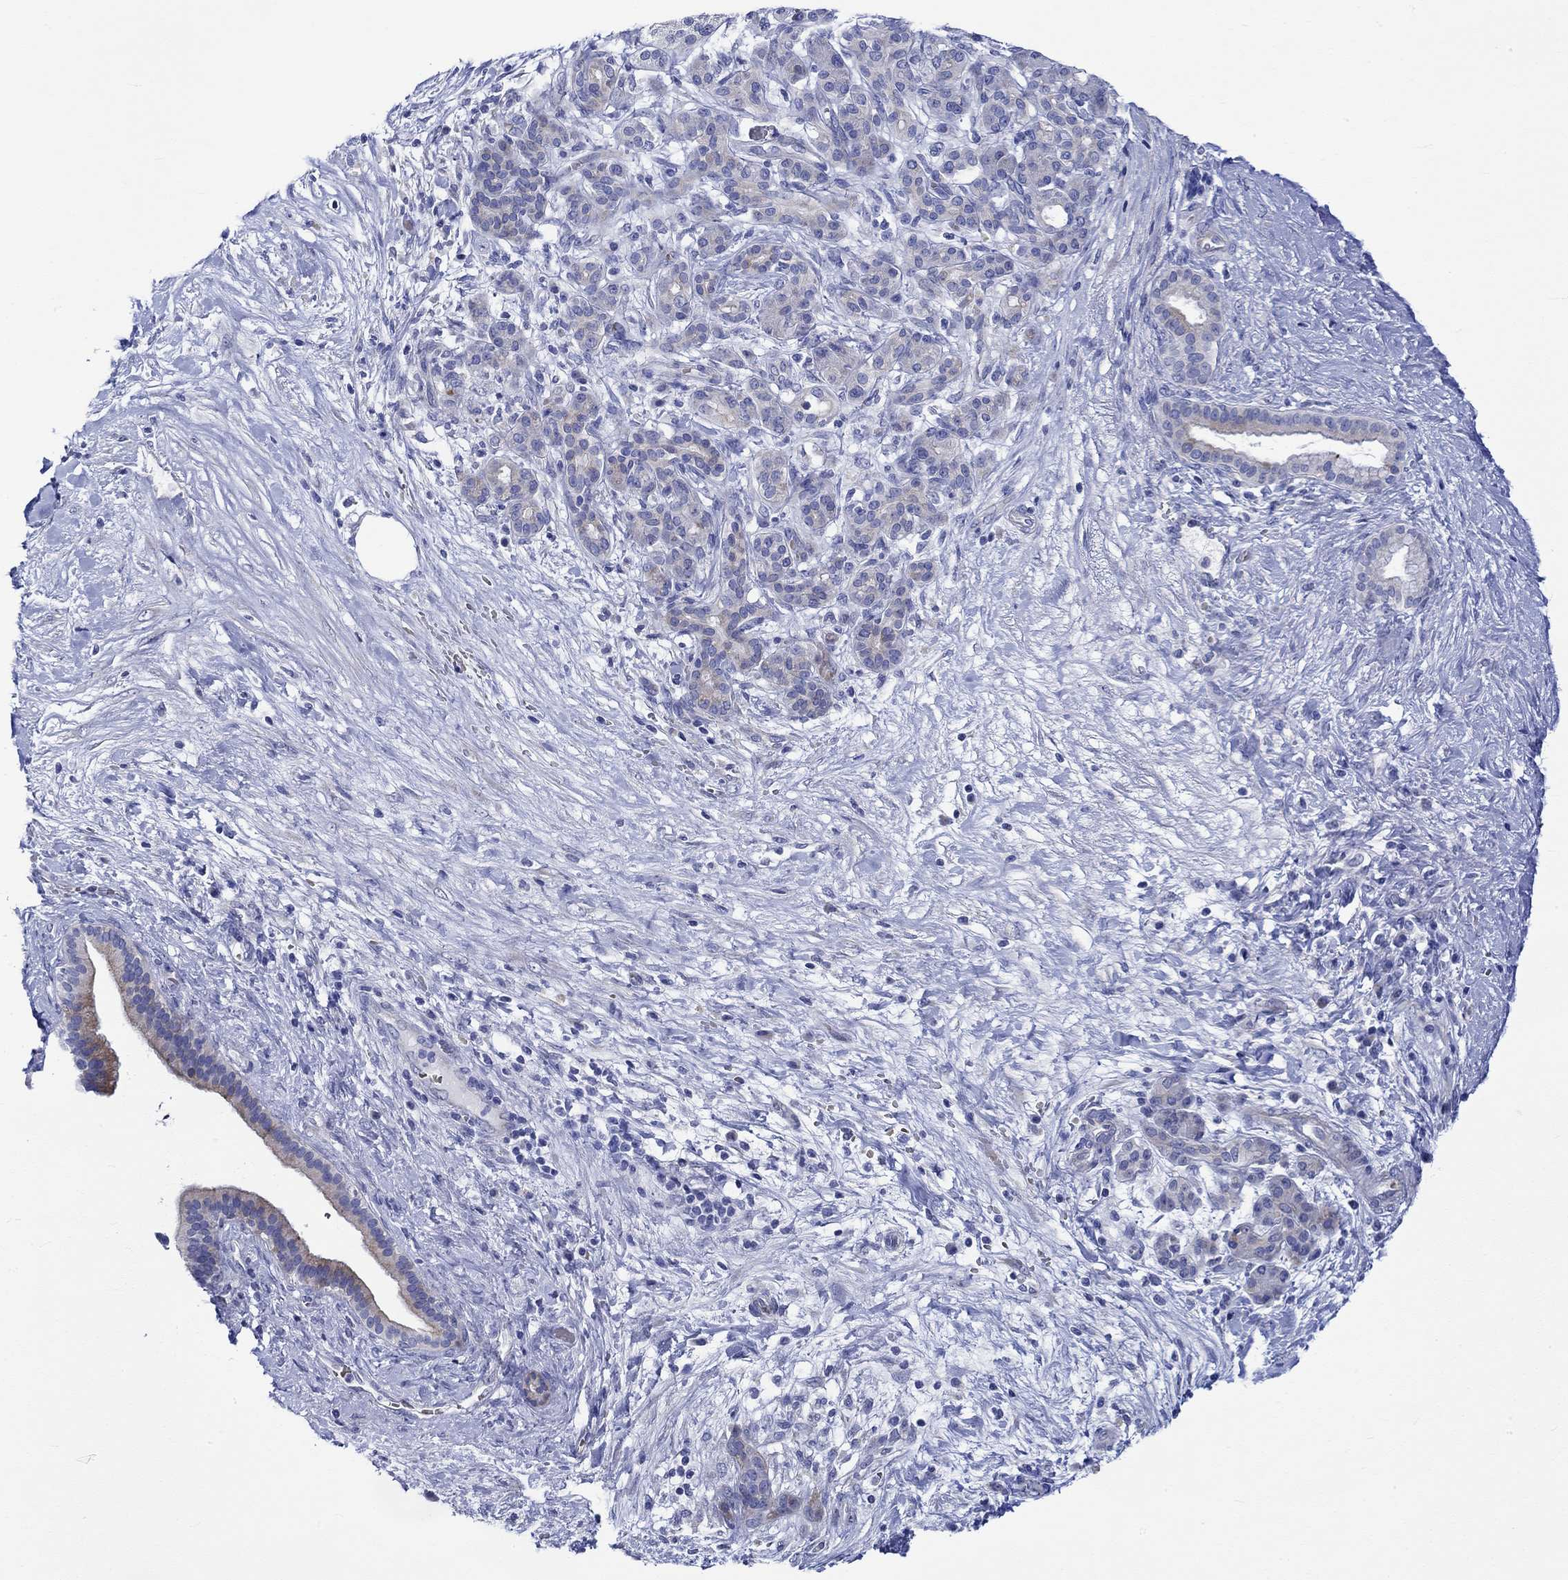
{"staining": {"intensity": "negative", "quantity": "none", "location": "none"}, "tissue": "pancreatic cancer", "cell_type": "Tumor cells", "image_type": "cancer", "snomed": [{"axis": "morphology", "description": "Adenocarcinoma, NOS"}, {"axis": "topography", "description": "Pancreas"}], "caption": "Pancreatic cancer (adenocarcinoma) was stained to show a protein in brown. There is no significant positivity in tumor cells. Nuclei are stained in blue.", "gene": "NRIP3", "patient": {"sex": "male", "age": 44}}